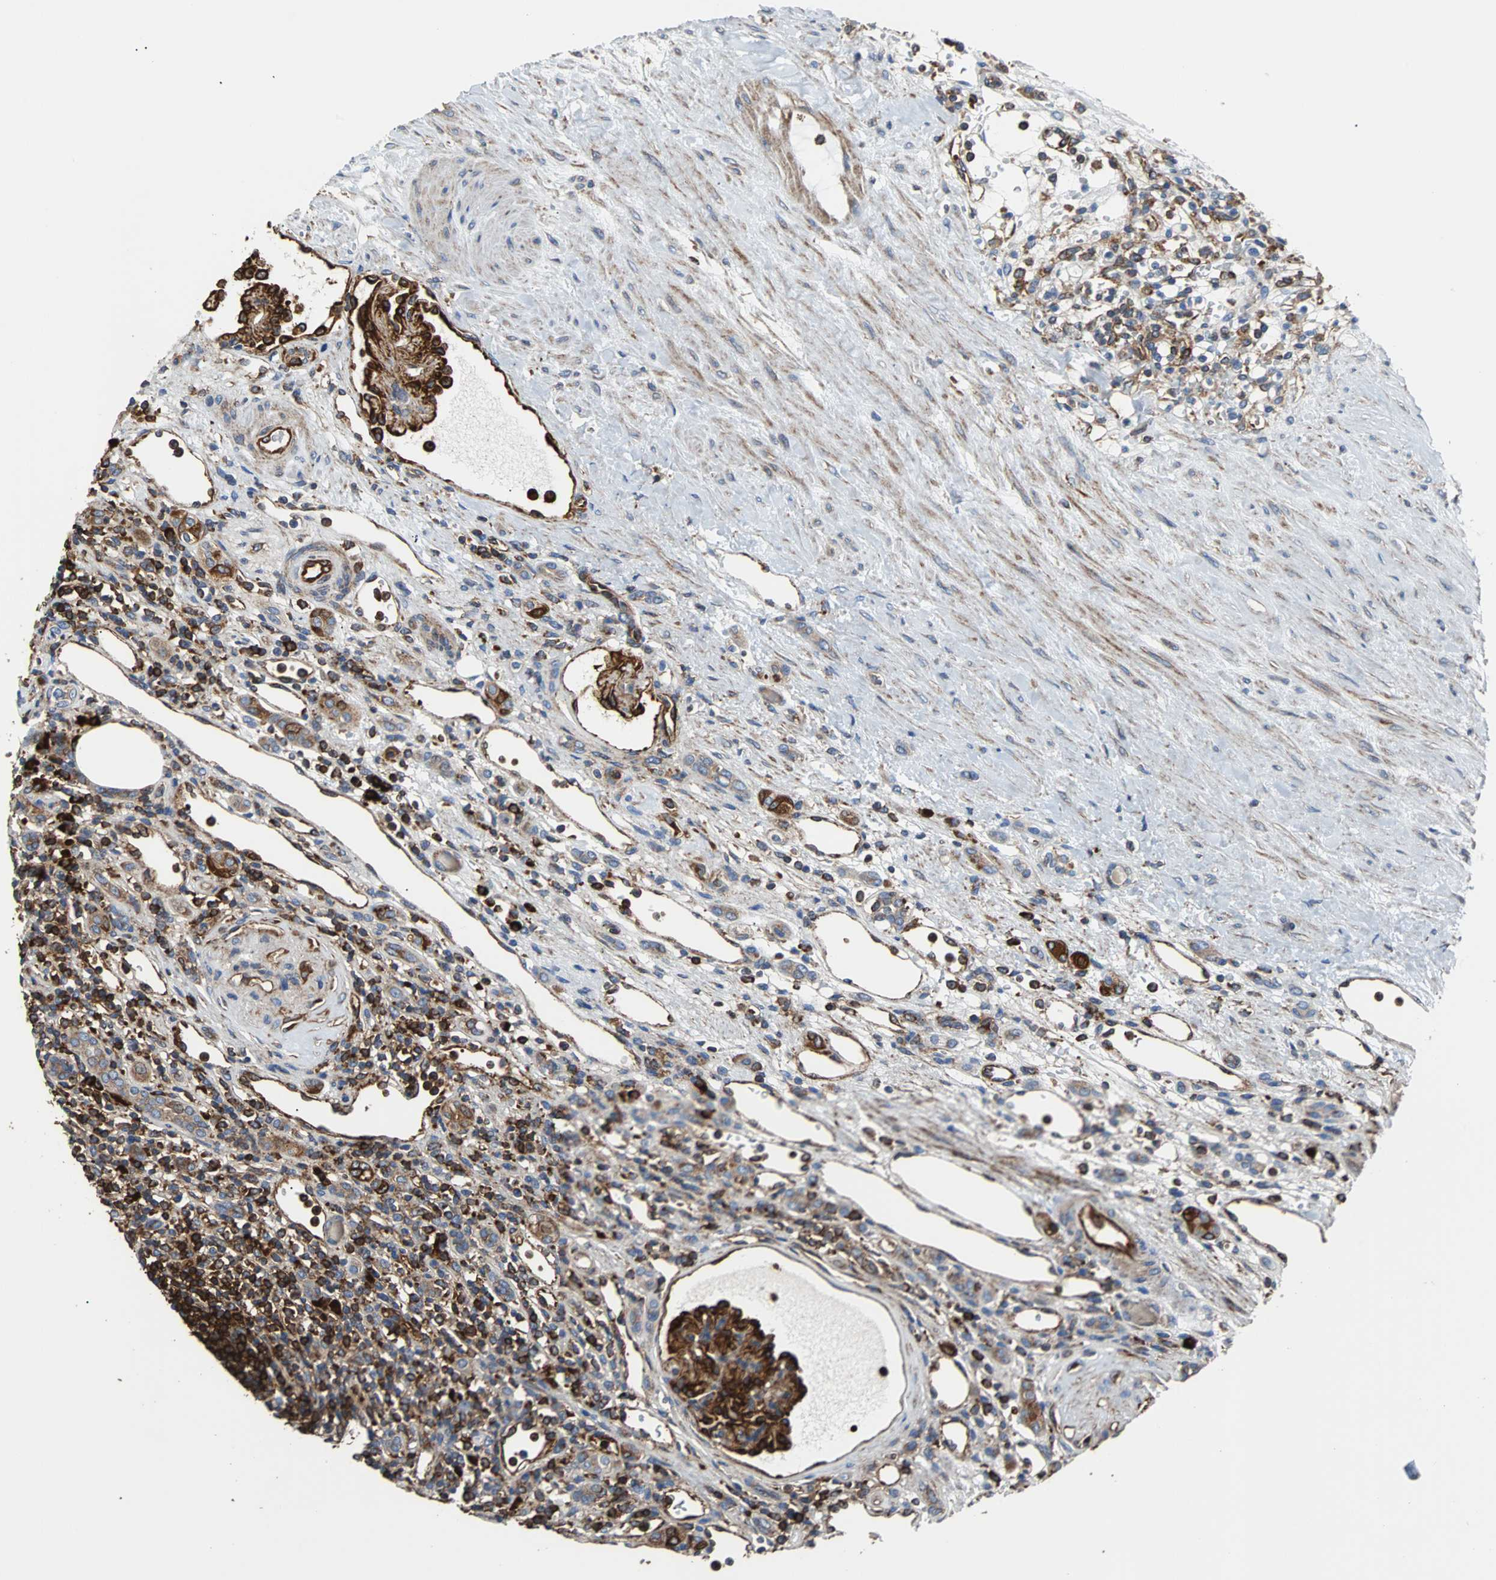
{"staining": {"intensity": "weak", "quantity": ">75%", "location": "cytoplasmic/membranous"}, "tissue": "renal cancer", "cell_type": "Tumor cells", "image_type": "cancer", "snomed": [{"axis": "morphology", "description": "Normal tissue, NOS"}, {"axis": "morphology", "description": "Adenocarcinoma, NOS"}, {"axis": "topography", "description": "Kidney"}], "caption": "Renal cancer (adenocarcinoma) stained for a protein reveals weak cytoplasmic/membranous positivity in tumor cells.", "gene": "PLCG2", "patient": {"sex": "female", "age": 55}}